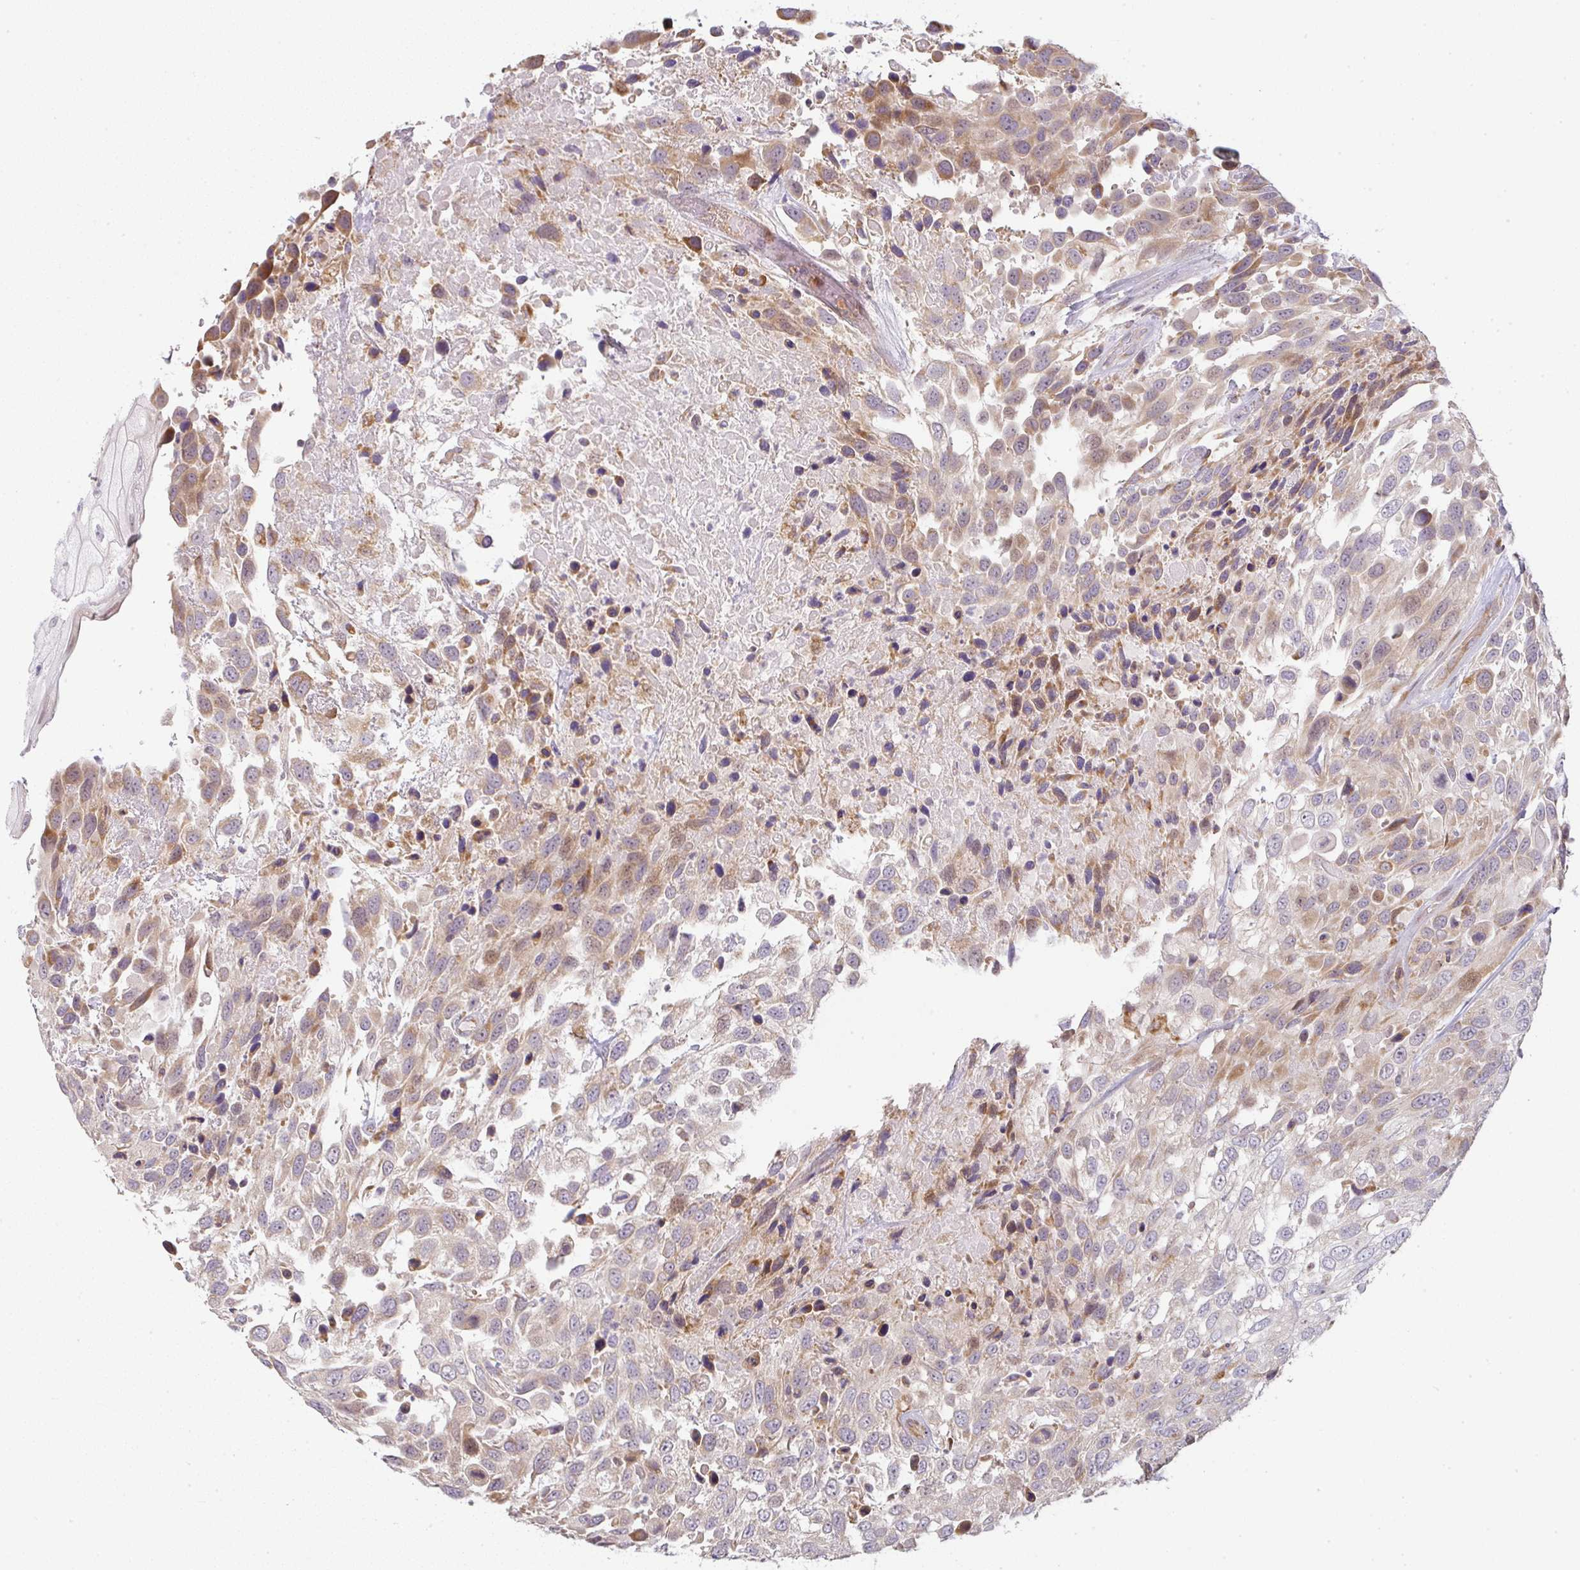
{"staining": {"intensity": "moderate", "quantity": ">75%", "location": "cytoplasmic/membranous,nuclear"}, "tissue": "urothelial cancer", "cell_type": "Tumor cells", "image_type": "cancer", "snomed": [{"axis": "morphology", "description": "Urothelial carcinoma, High grade"}, {"axis": "topography", "description": "Urinary bladder"}], "caption": "Brown immunohistochemical staining in human urothelial cancer exhibits moderate cytoplasmic/membranous and nuclear staining in approximately >75% of tumor cells. (brown staining indicates protein expression, while blue staining denotes nuclei).", "gene": "MOB1A", "patient": {"sex": "female", "age": 70}}